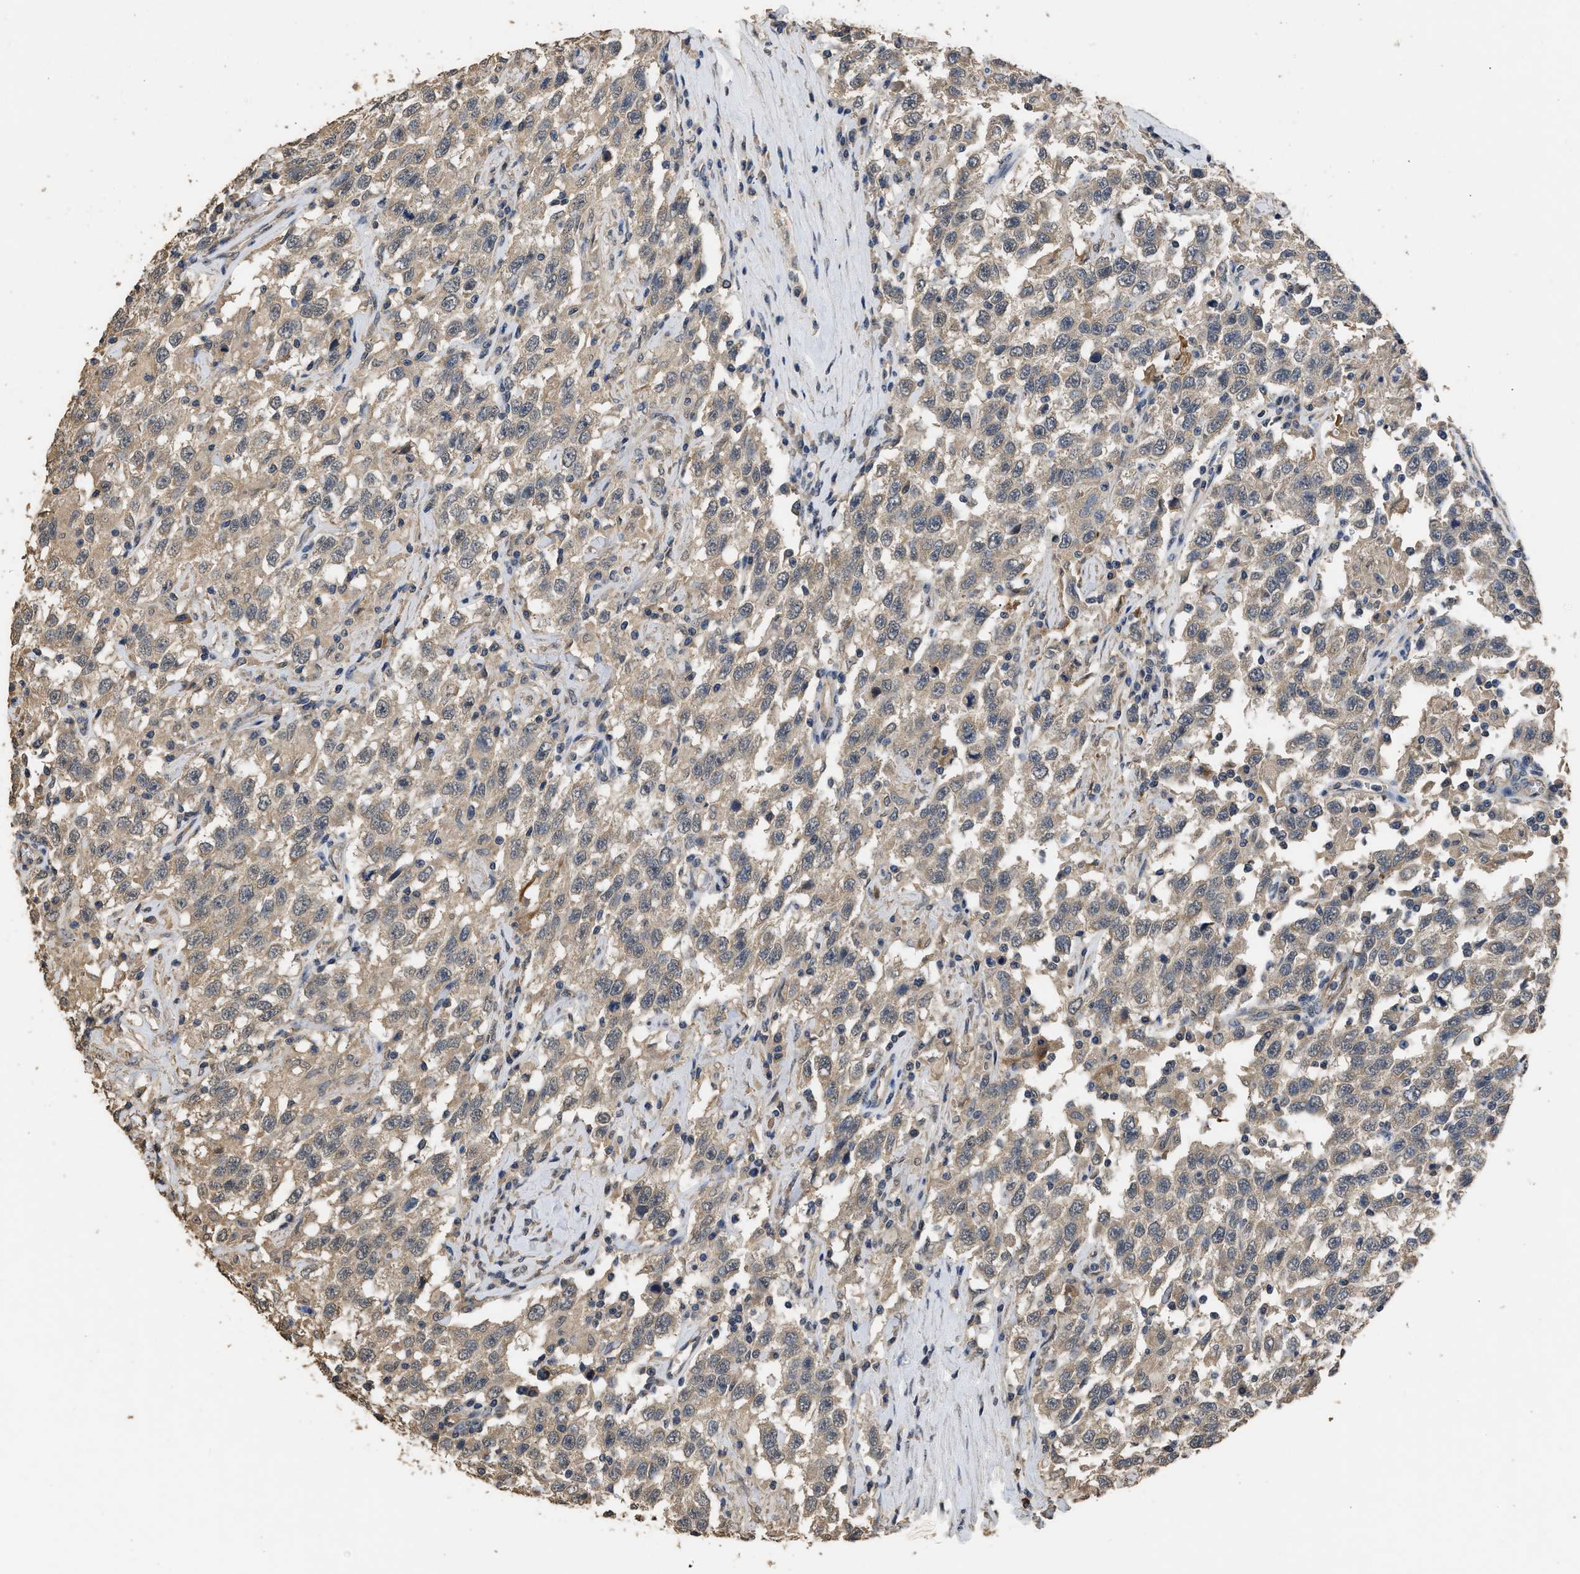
{"staining": {"intensity": "weak", "quantity": ">75%", "location": "cytoplasmic/membranous"}, "tissue": "testis cancer", "cell_type": "Tumor cells", "image_type": "cancer", "snomed": [{"axis": "morphology", "description": "Seminoma, NOS"}, {"axis": "topography", "description": "Testis"}], "caption": "Immunohistochemistry (IHC) staining of testis cancer, which shows low levels of weak cytoplasmic/membranous staining in about >75% of tumor cells indicating weak cytoplasmic/membranous protein staining. The staining was performed using DAB (brown) for protein detection and nuclei were counterstained in hematoxylin (blue).", "gene": "SPINT2", "patient": {"sex": "male", "age": 41}}